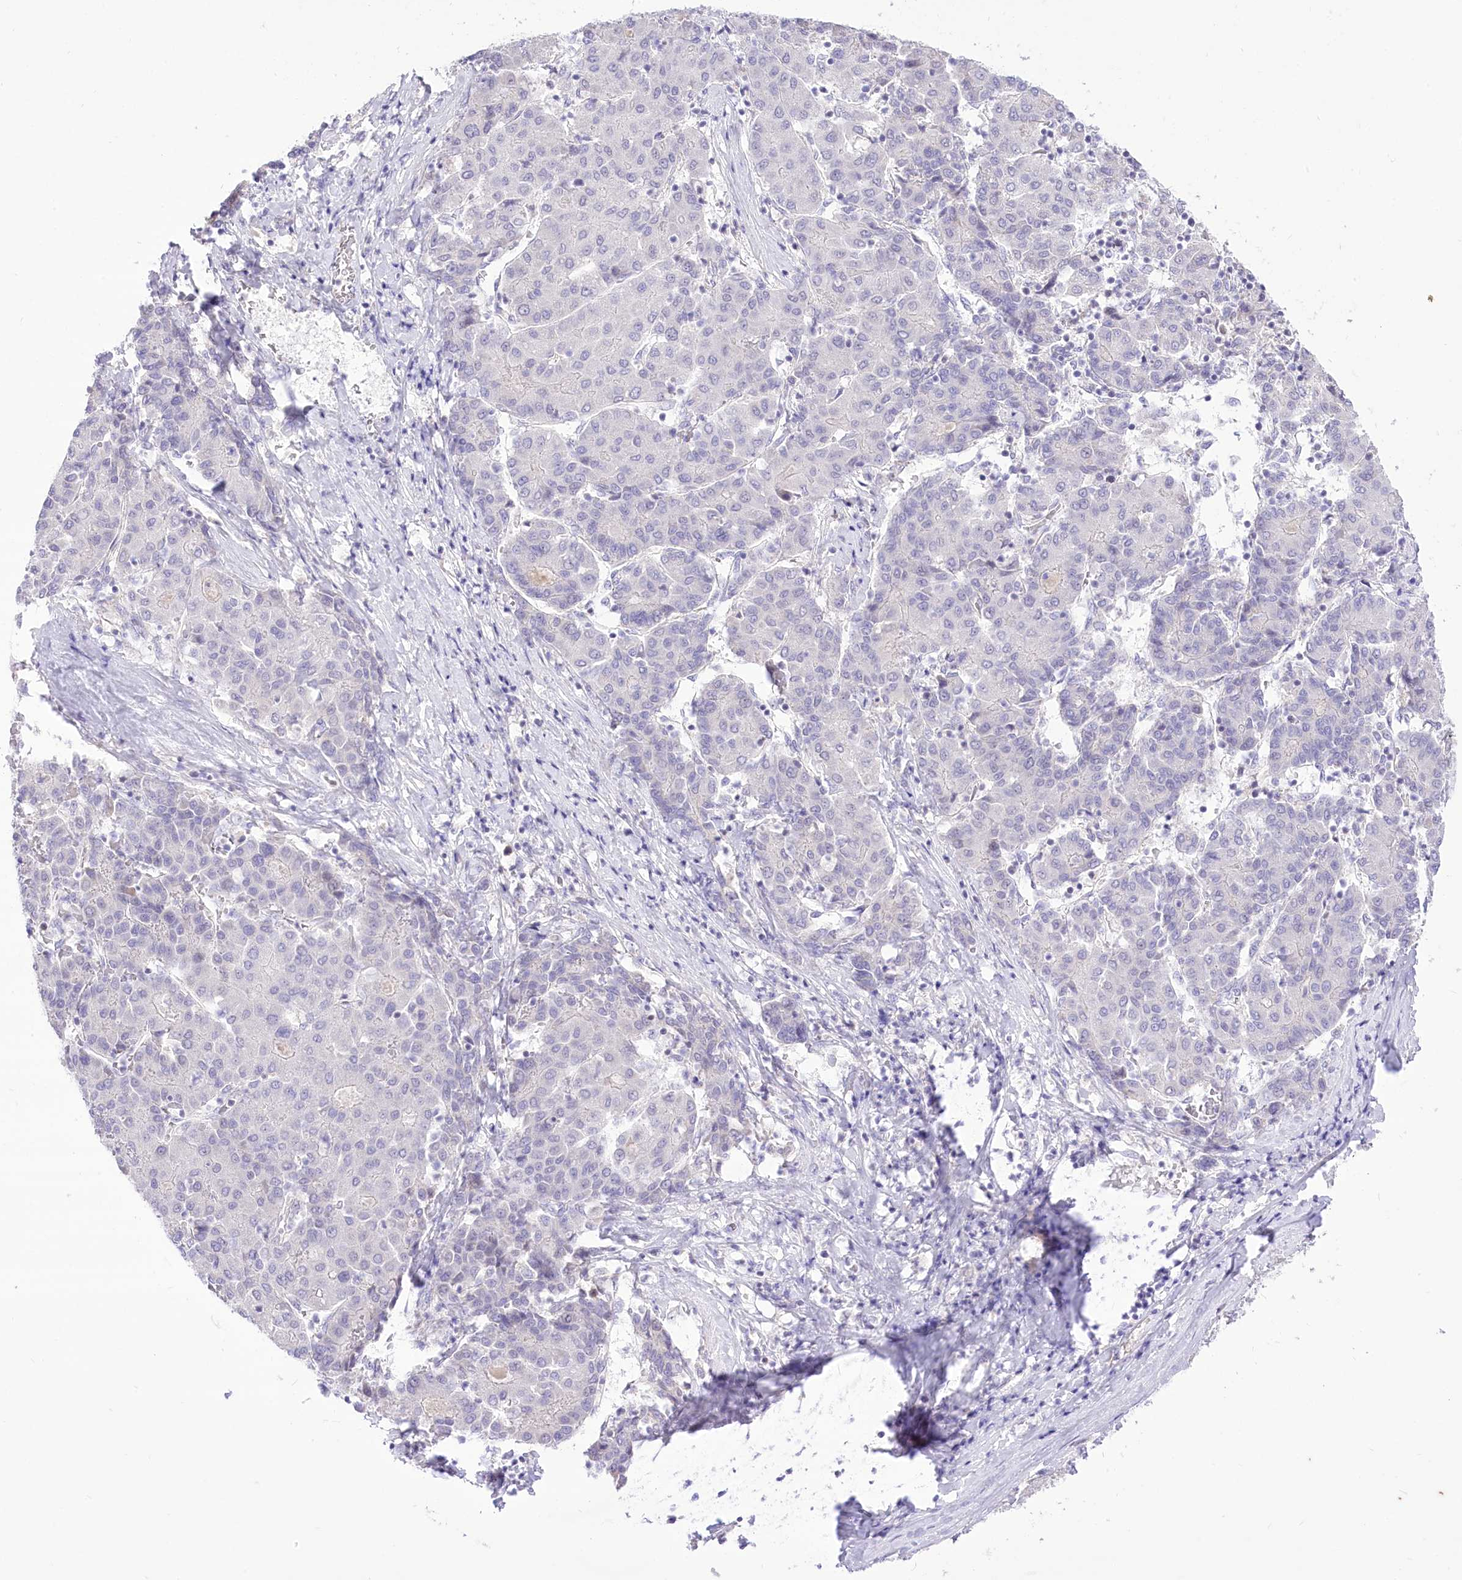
{"staining": {"intensity": "negative", "quantity": "none", "location": "none"}, "tissue": "liver cancer", "cell_type": "Tumor cells", "image_type": "cancer", "snomed": [{"axis": "morphology", "description": "Carcinoma, Hepatocellular, NOS"}, {"axis": "topography", "description": "Liver"}], "caption": "High power microscopy micrograph of an immunohistochemistry photomicrograph of hepatocellular carcinoma (liver), revealing no significant staining in tumor cells.", "gene": "HELT", "patient": {"sex": "male", "age": 65}}